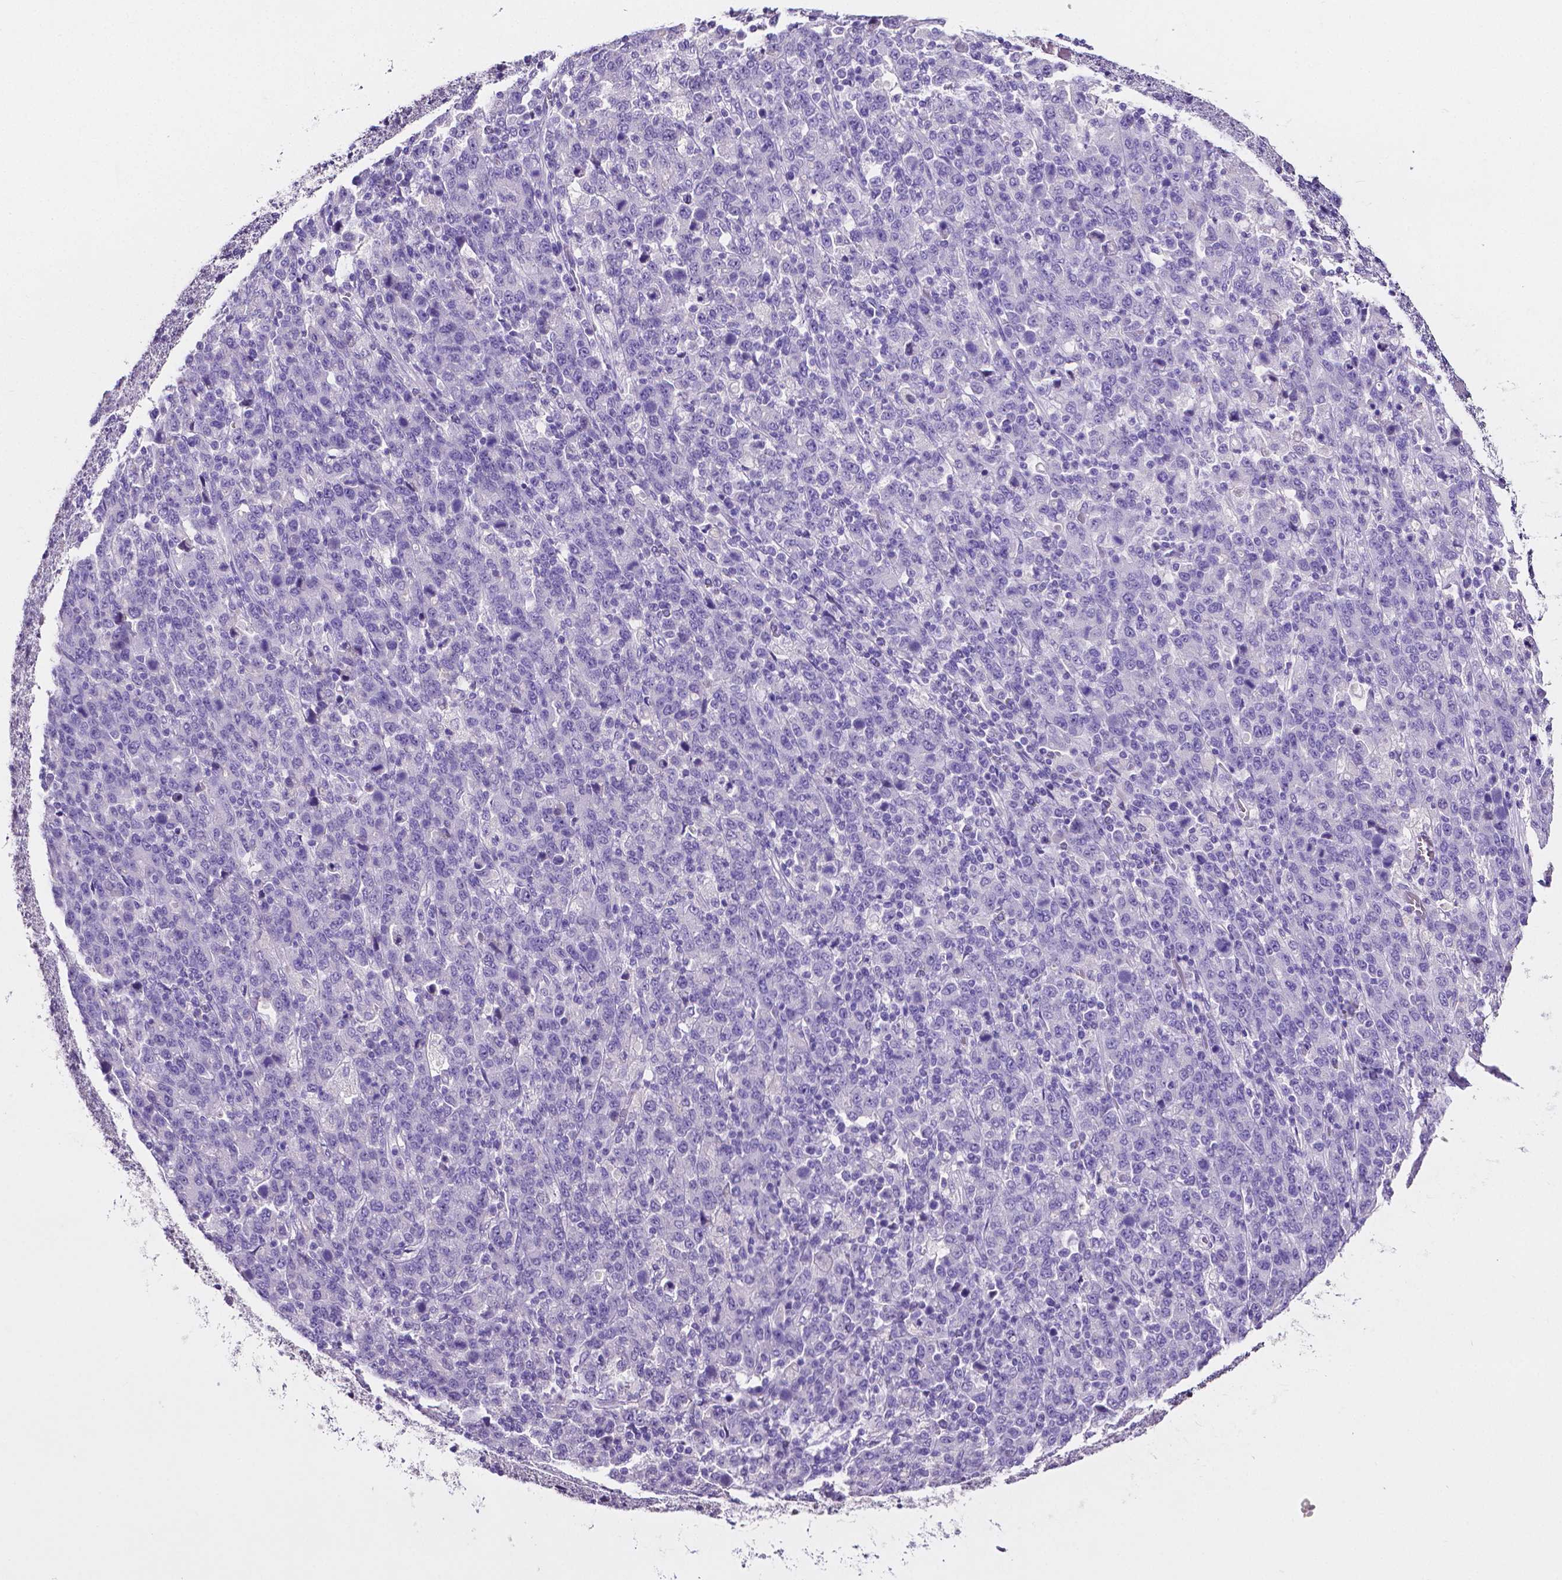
{"staining": {"intensity": "negative", "quantity": "none", "location": "none"}, "tissue": "stomach cancer", "cell_type": "Tumor cells", "image_type": "cancer", "snomed": [{"axis": "morphology", "description": "Adenocarcinoma, NOS"}, {"axis": "topography", "description": "Stomach, upper"}], "caption": "The micrograph demonstrates no staining of tumor cells in stomach cancer (adenocarcinoma).", "gene": "SLC22A2", "patient": {"sex": "male", "age": 69}}